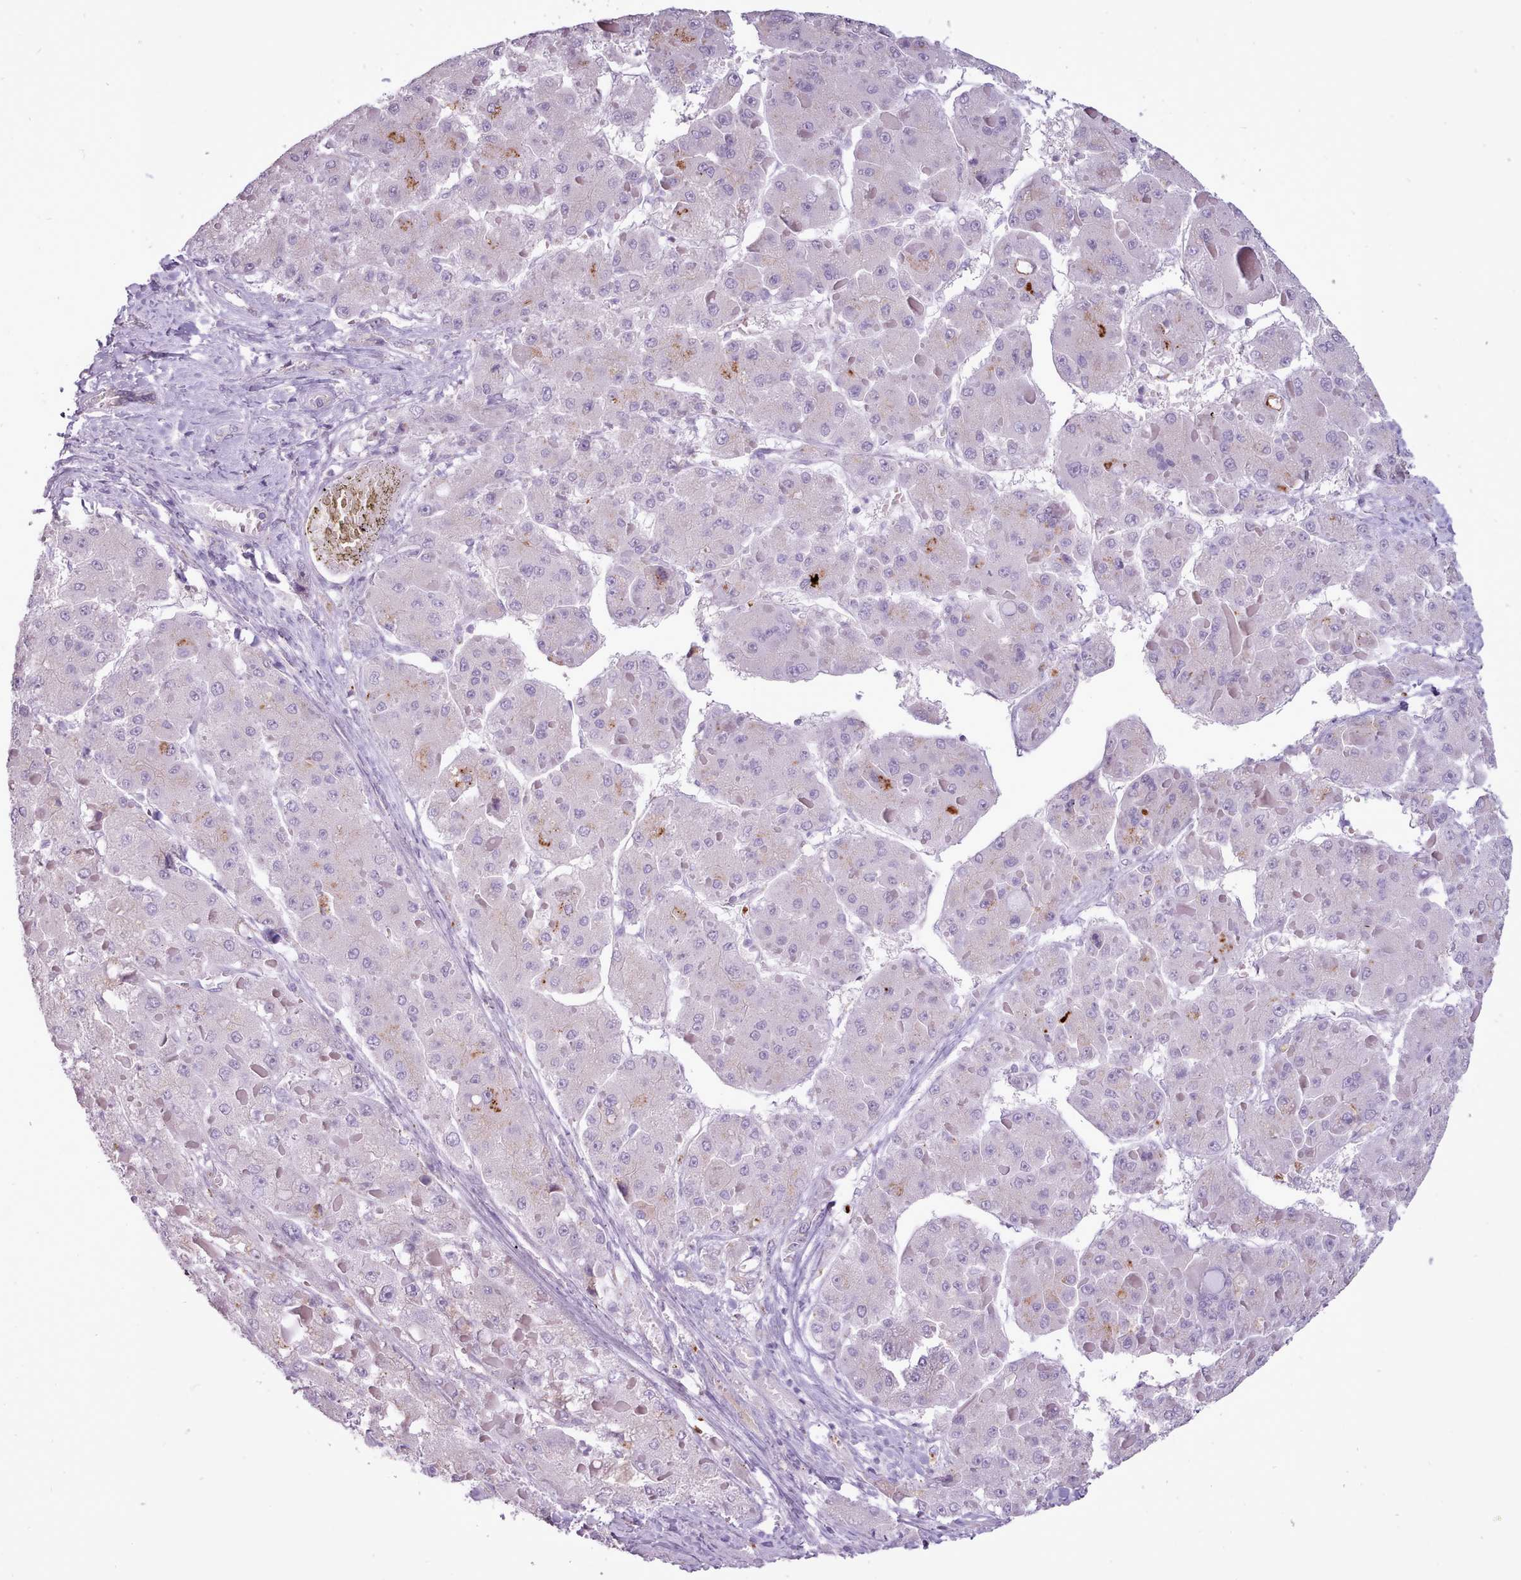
{"staining": {"intensity": "moderate", "quantity": "<25%", "location": "cytoplasmic/membranous"}, "tissue": "liver cancer", "cell_type": "Tumor cells", "image_type": "cancer", "snomed": [{"axis": "morphology", "description": "Carcinoma, Hepatocellular, NOS"}, {"axis": "topography", "description": "Liver"}], "caption": "A brown stain highlights moderate cytoplasmic/membranous expression of a protein in human liver cancer (hepatocellular carcinoma) tumor cells.", "gene": "ATRAID", "patient": {"sex": "female", "age": 73}}